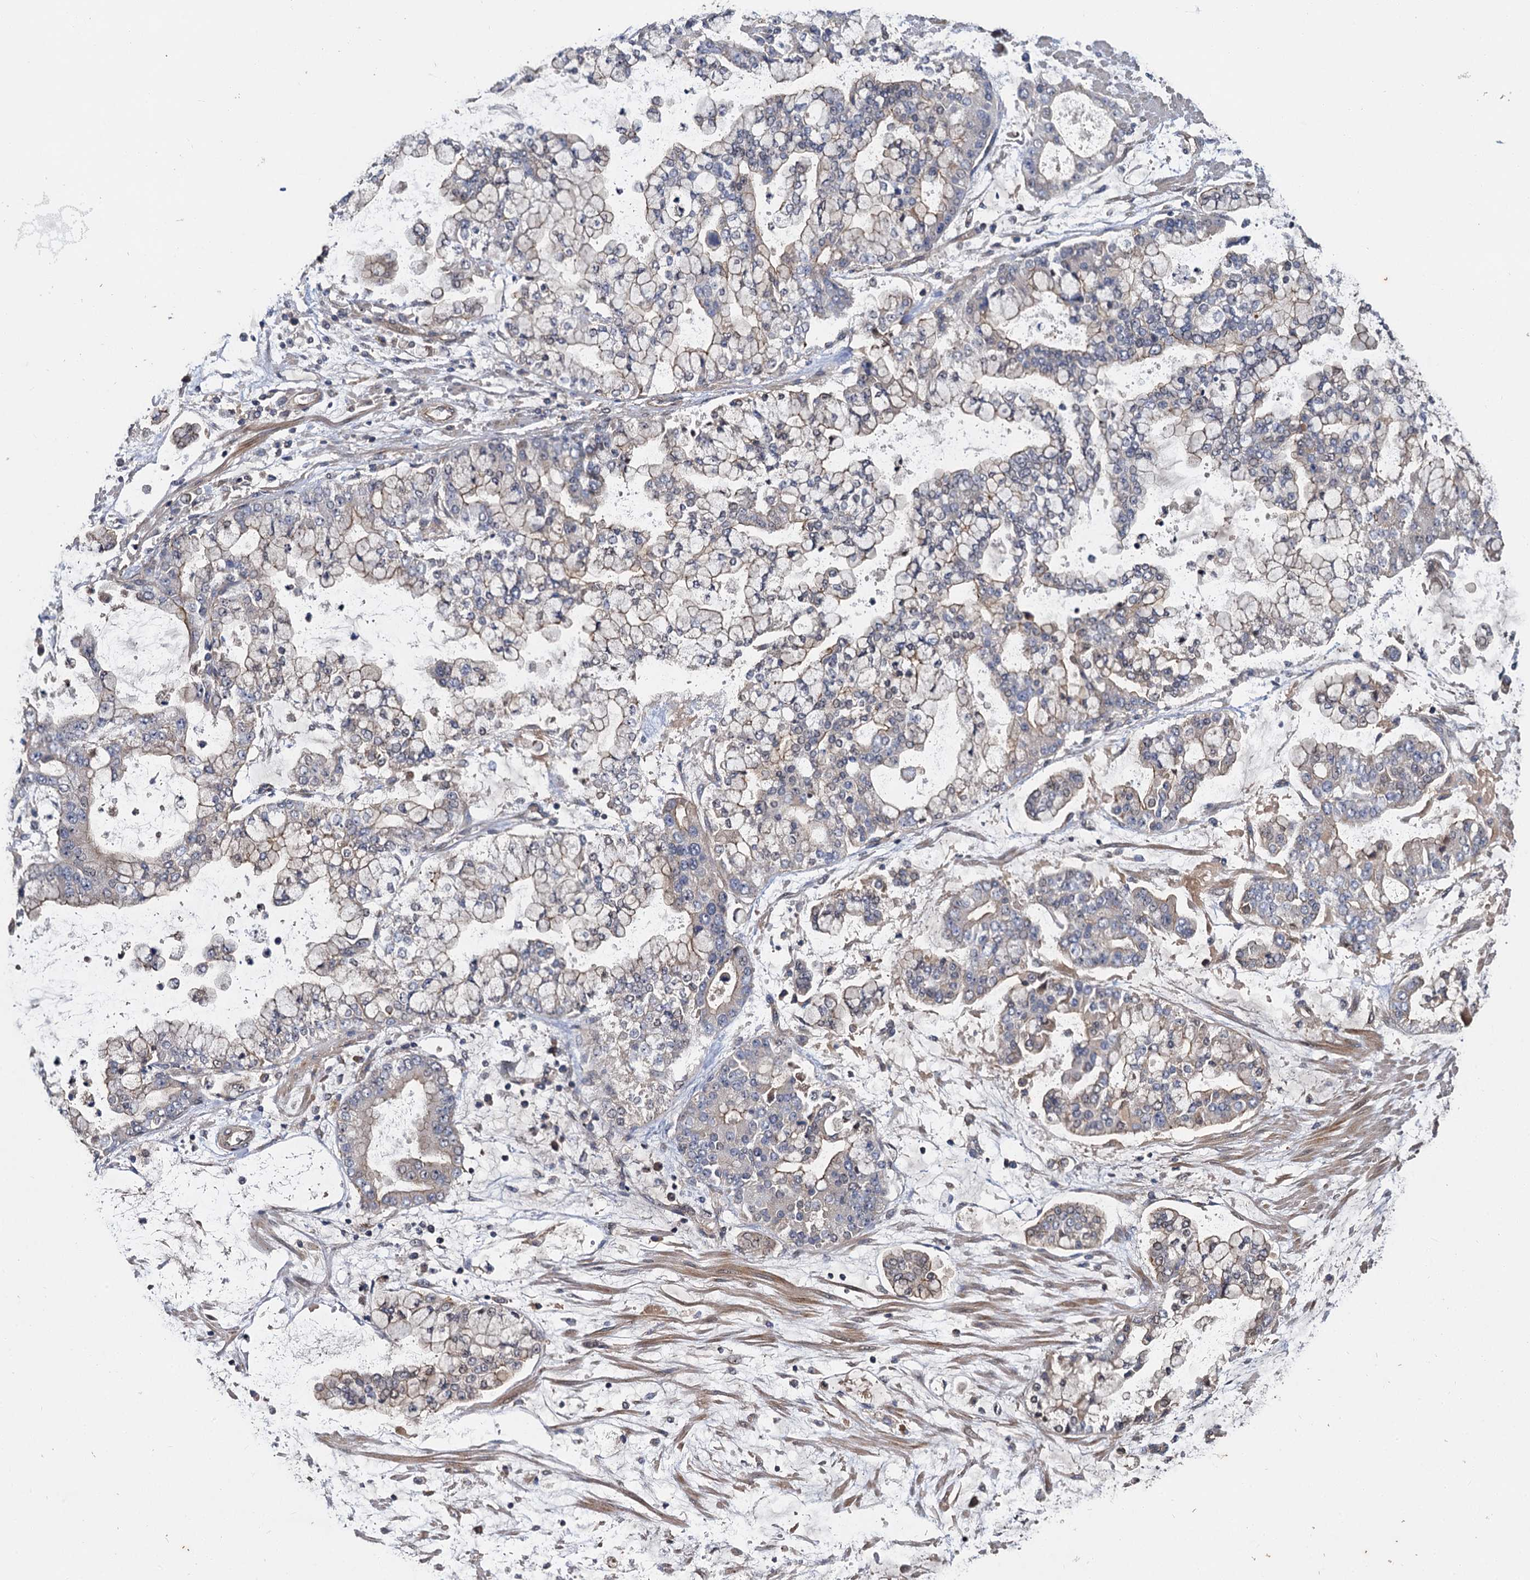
{"staining": {"intensity": "negative", "quantity": "none", "location": "none"}, "tissue": "stomach cancer", "cell_type": "Tumor cells", "image_type": "cancer", "snomed": [{"axis": "morphology", "description": "Normal tissue, NOS"}, {"axis": "morphology", "description": "Adenocarcinoma, NOS"}, {"axis": "topography", "description": "Stomach, upper"}, {"axis": "topography", "description": "Stomach"}], "caption": "Tumor cells are negative for brown protein staining in stomach cancer.", "gene": "ZNF324", "patient": {"sex": "male", "age": 76}}